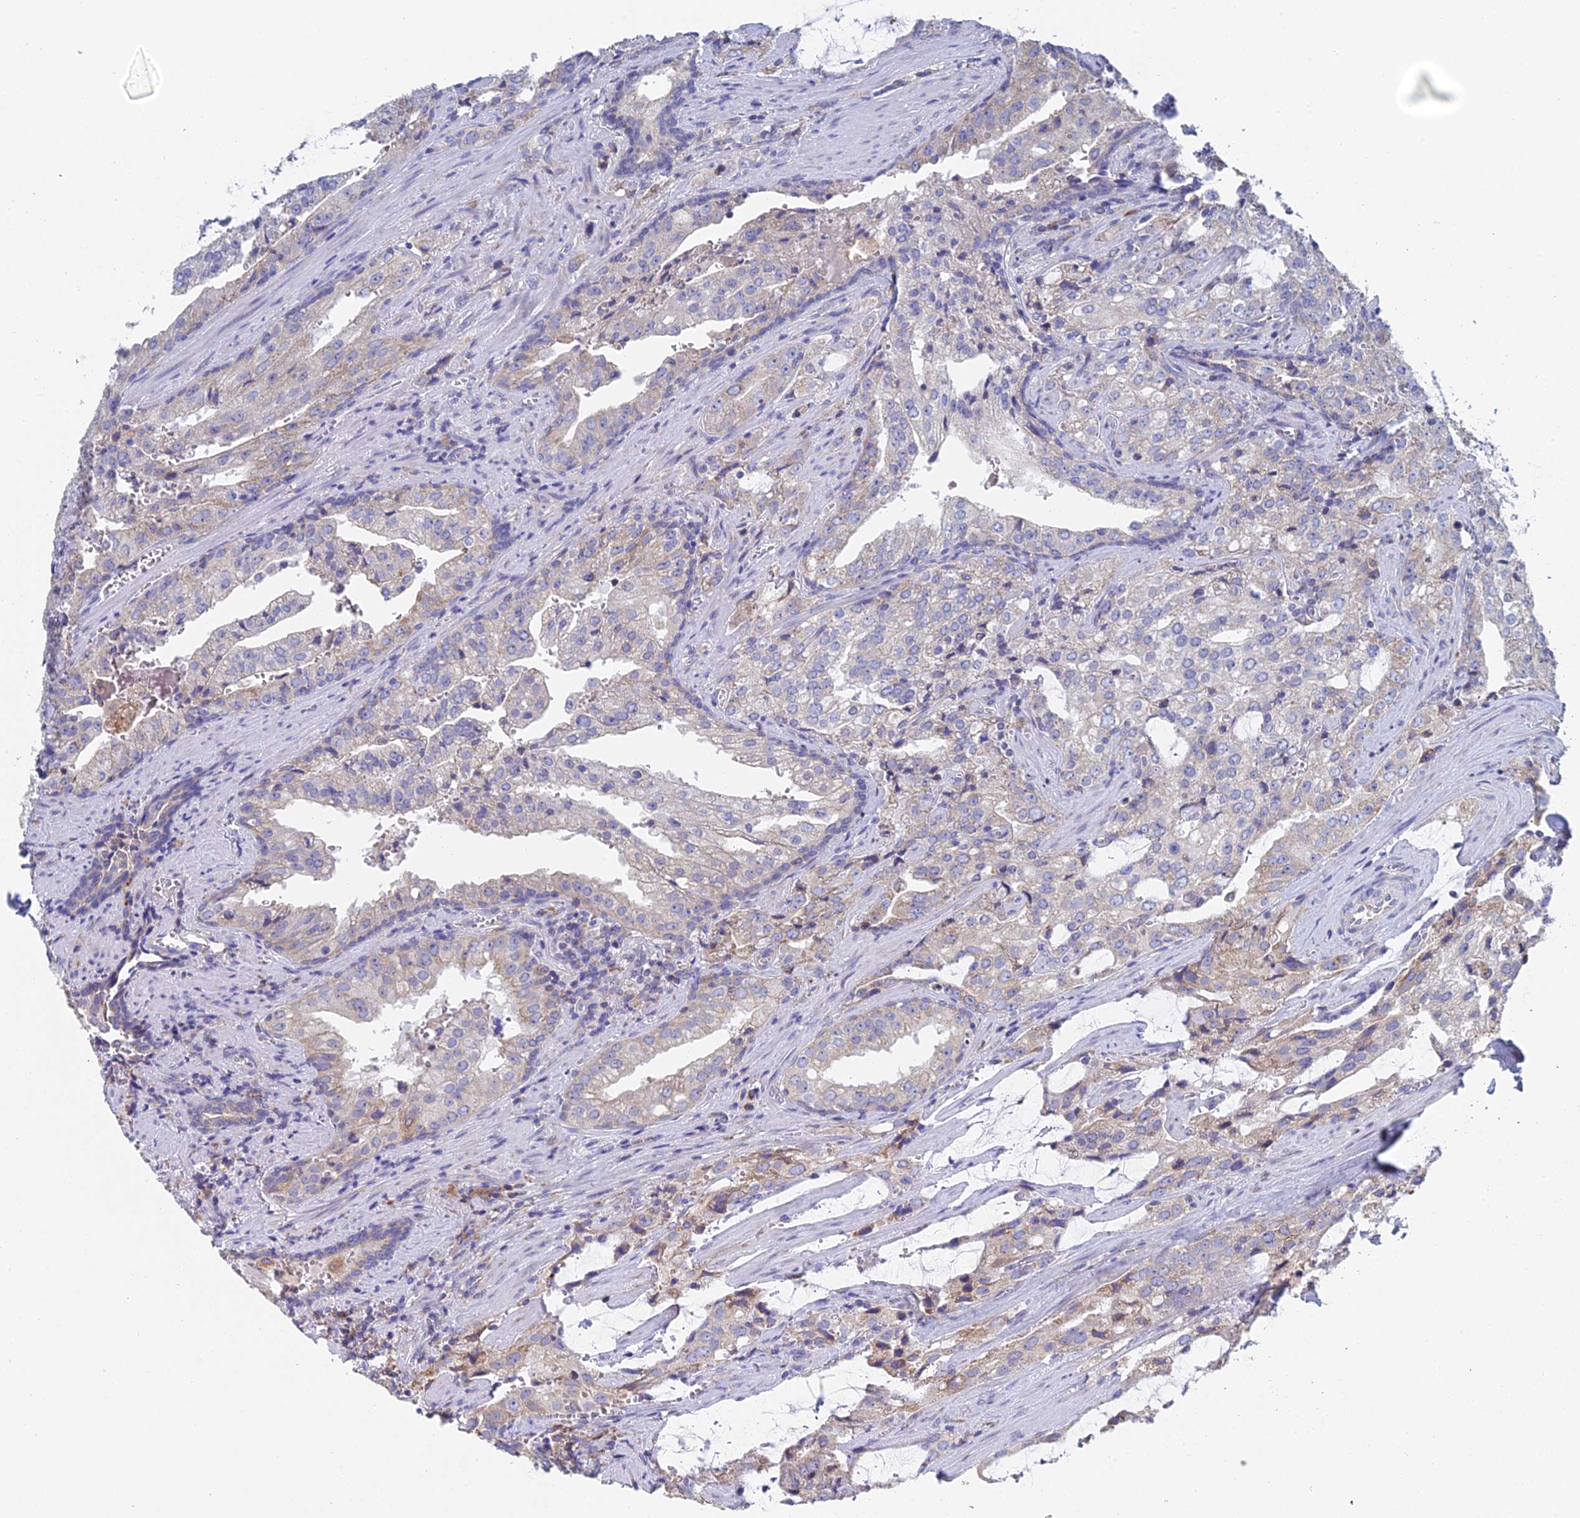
{"staining": {"intensity": "weak", "quantity": "<25%", "location": "cytoplasmic/membranous"}, "tissue": "prostate cancer", "cell_type": "Tumor cells", "image_type": "cancer", "snomed": [{"axis": "morphology", "description": "Adenocarcinoma, High grade"}, {"axis": "topography", "description": "Prostate"}], "caption": "IHC photomicrograph of neoplastic tissue: human prostate cancer stained with DAB (3,3'-diaminobenzidine) exhibits no significant protein expression in tumor cells.", "gene": "CRACR2B", "patient": {"sex": "male", "age": 68}}